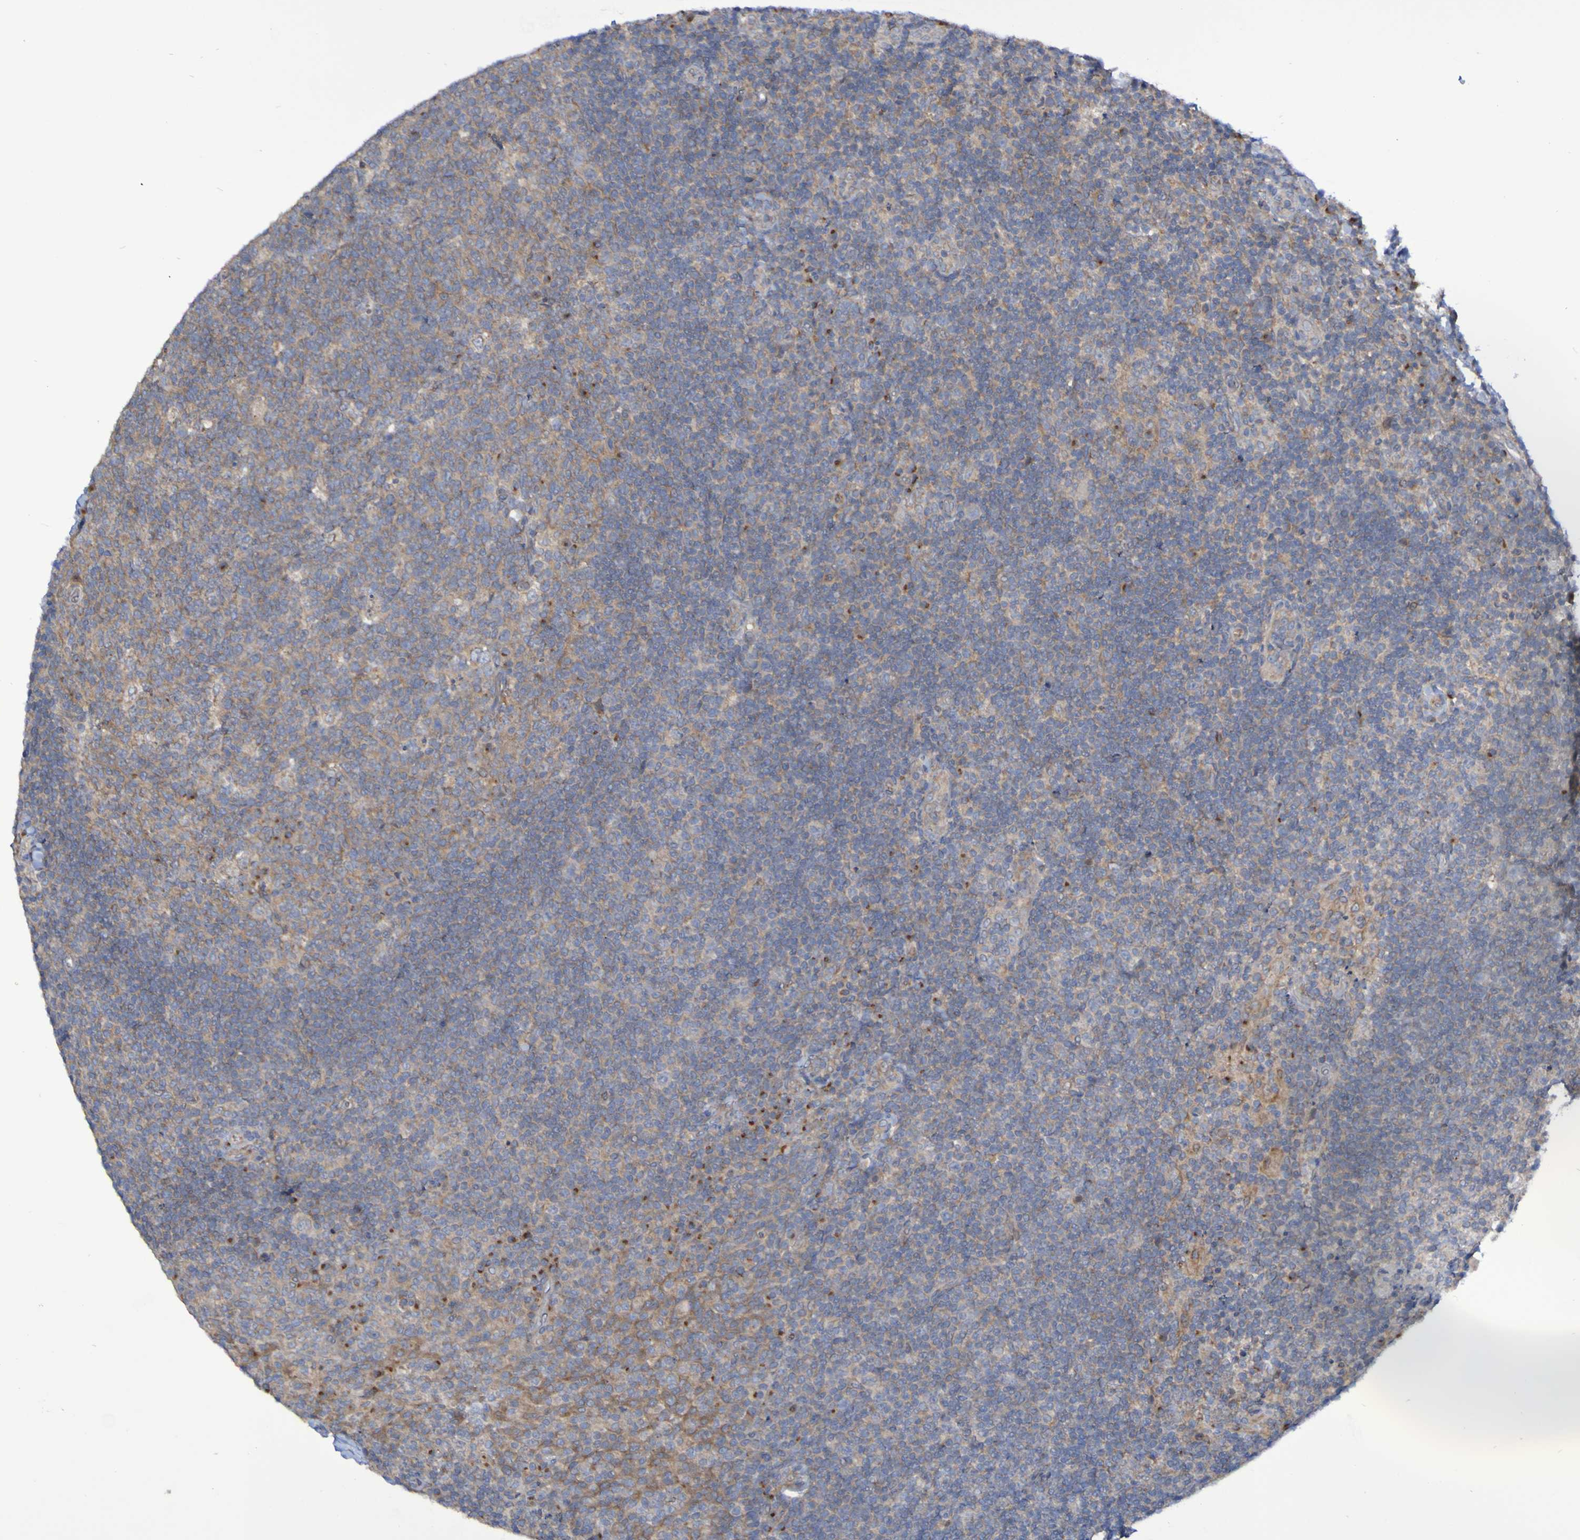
{"staining": {"intensity": "strong", "quantity": "<25%", "location": "cytoplasmic/membranous"}, "tissue": "tonsil", "cell_type": "Germinal center cells", "image_type": "normal", "snomed": [{"axis": "morphology", "description": "Normal tissue, NOS"}, {"axis": "topography", "description": "Tonsil"}], "caption": "Protein expression analysis of unremarkable tonsil displays strong cytoplasmic/membranous staining in about <25% of germinal center cells.", "gene": "LMBRD2", "patient": {"sex": "male", "age": 17}}